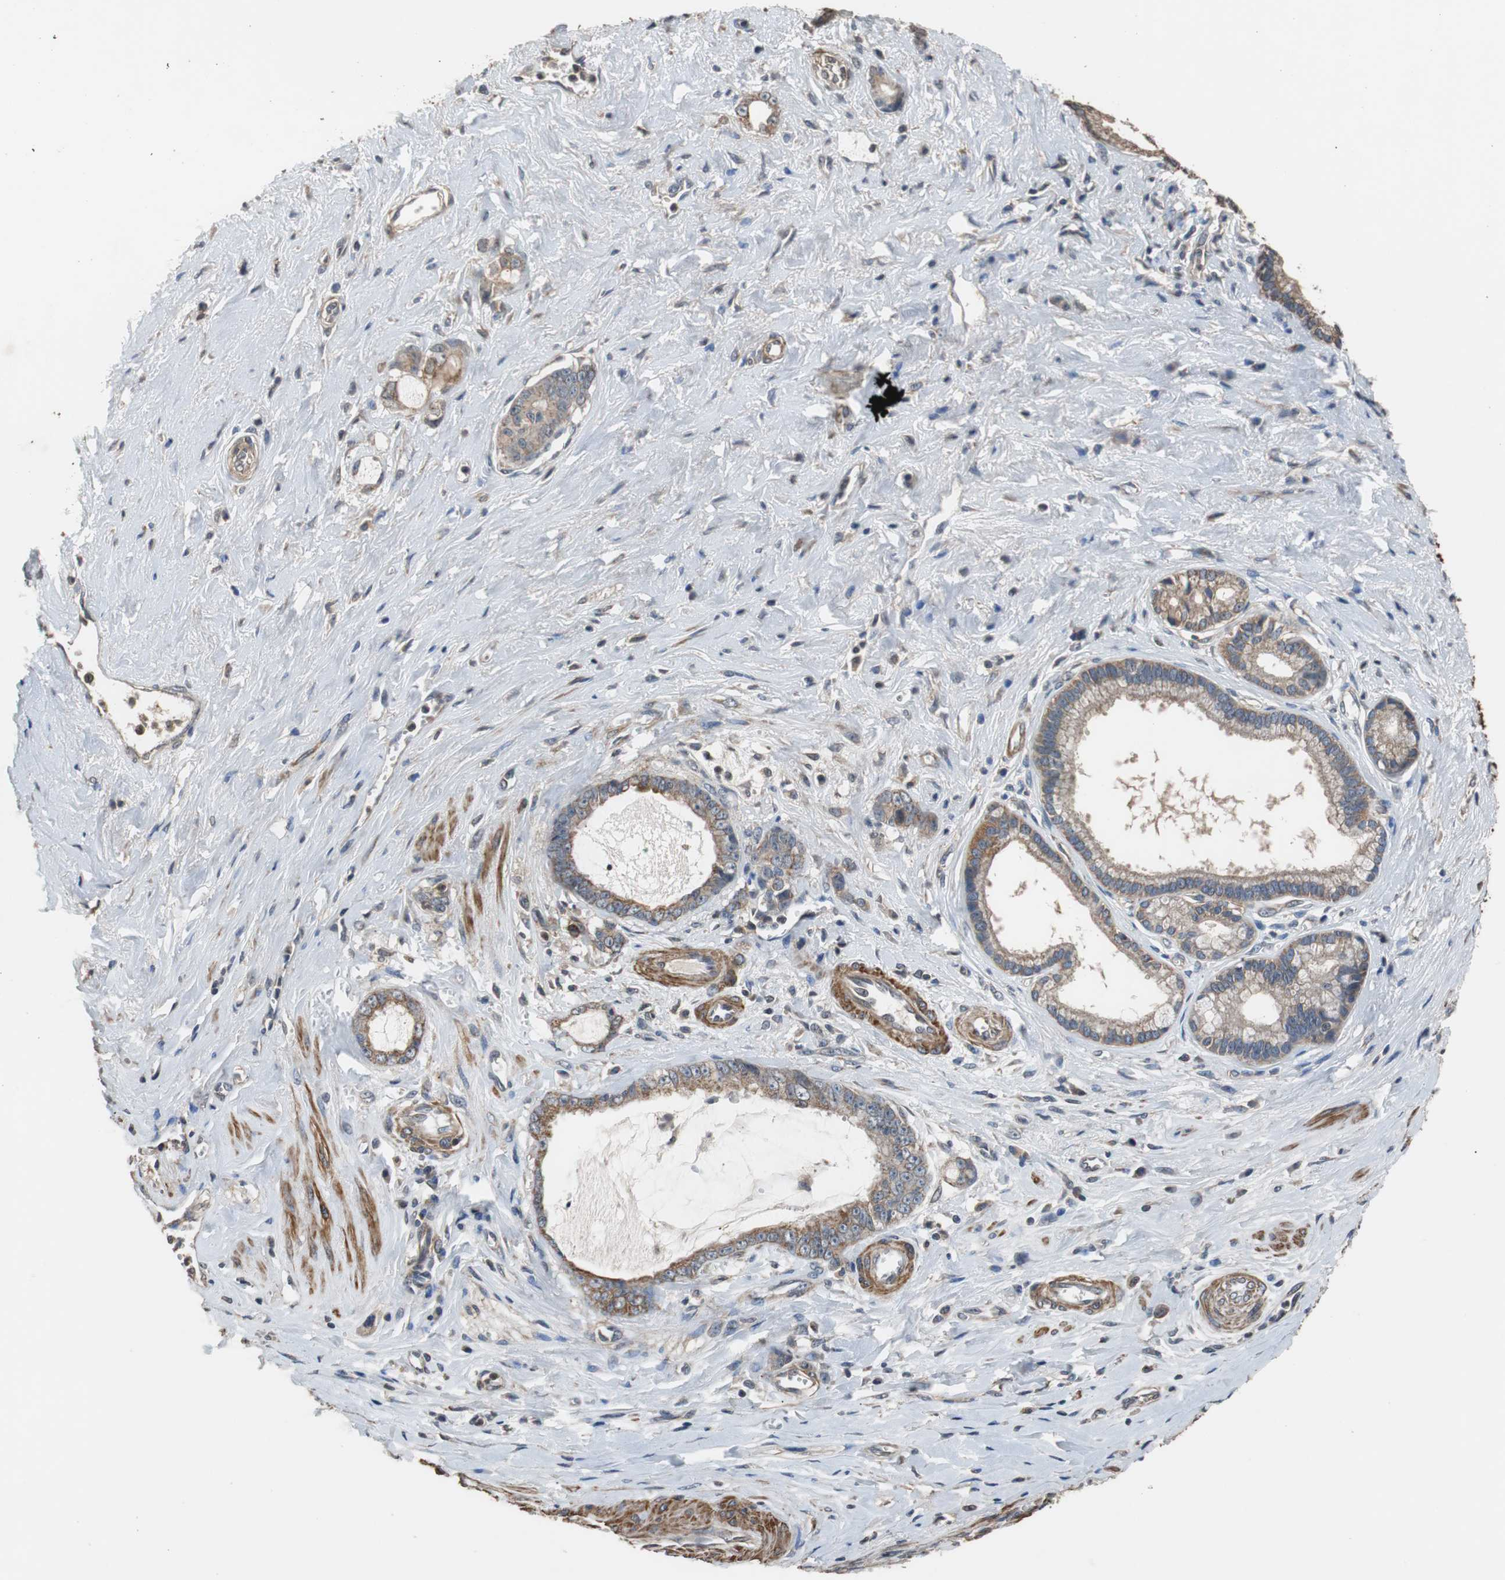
{"staining": {"intensity": "moderate", "quantity": ">75%", "location": "cytoplasmic/membranous"}, "tissue": "pancreatic cancer", "cell_type": "Tumor cells", "image_type": "cancer", "snomed": [{"axis": "morphology", "description": "Adenocarcinoma, NOS"}, {"axis": "topography", "description": "Pancreas"}], "caption": "Tumor cells show medium levels of moderate cytoplasmic/membranous expression in about >75% of cells in pancreatic adenocarcinoma. (DAB = brown stain, brightfield microscopy at high magnification).", "gene": "PITRM1", "patient": {"sex": "female", "age": 73}}